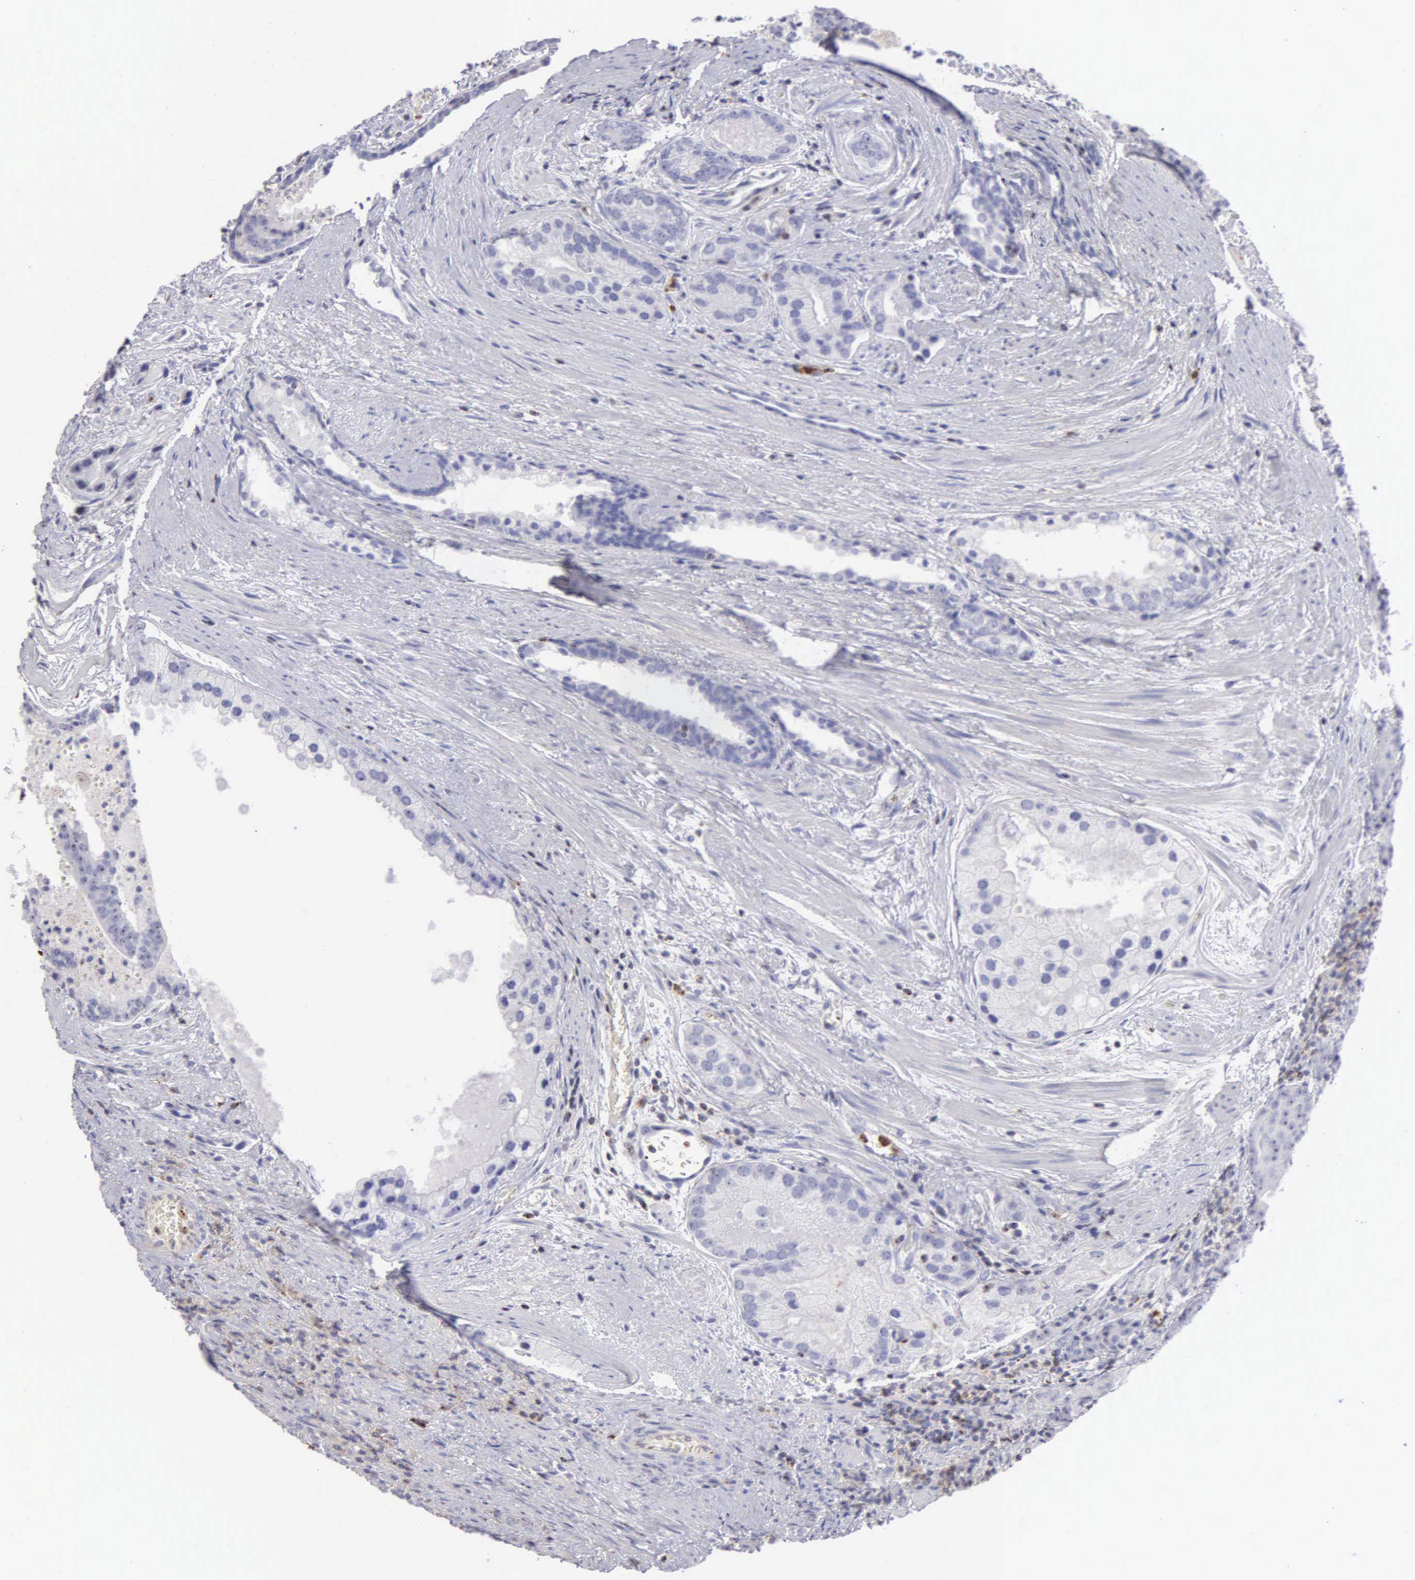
{"staining": {"intensity": "negative", "quantity": "none", "location": "none"}, "tissue": "prostate cancer", "cell_type": "Tumor cells", "image_type": "cancer", "snomed": [{"axis": "morphology", "description": "Adenocarcinoma, Medium grade"}, {"axis": "topography", "description": "Prostate"}], "caption": "This is an immunohistochemistry (IHC) photomicrograph of prostate cancer. There is no expression in tumor cells.", "gene": "SRGN", "patient": {"sex": "male", "age": 70}}